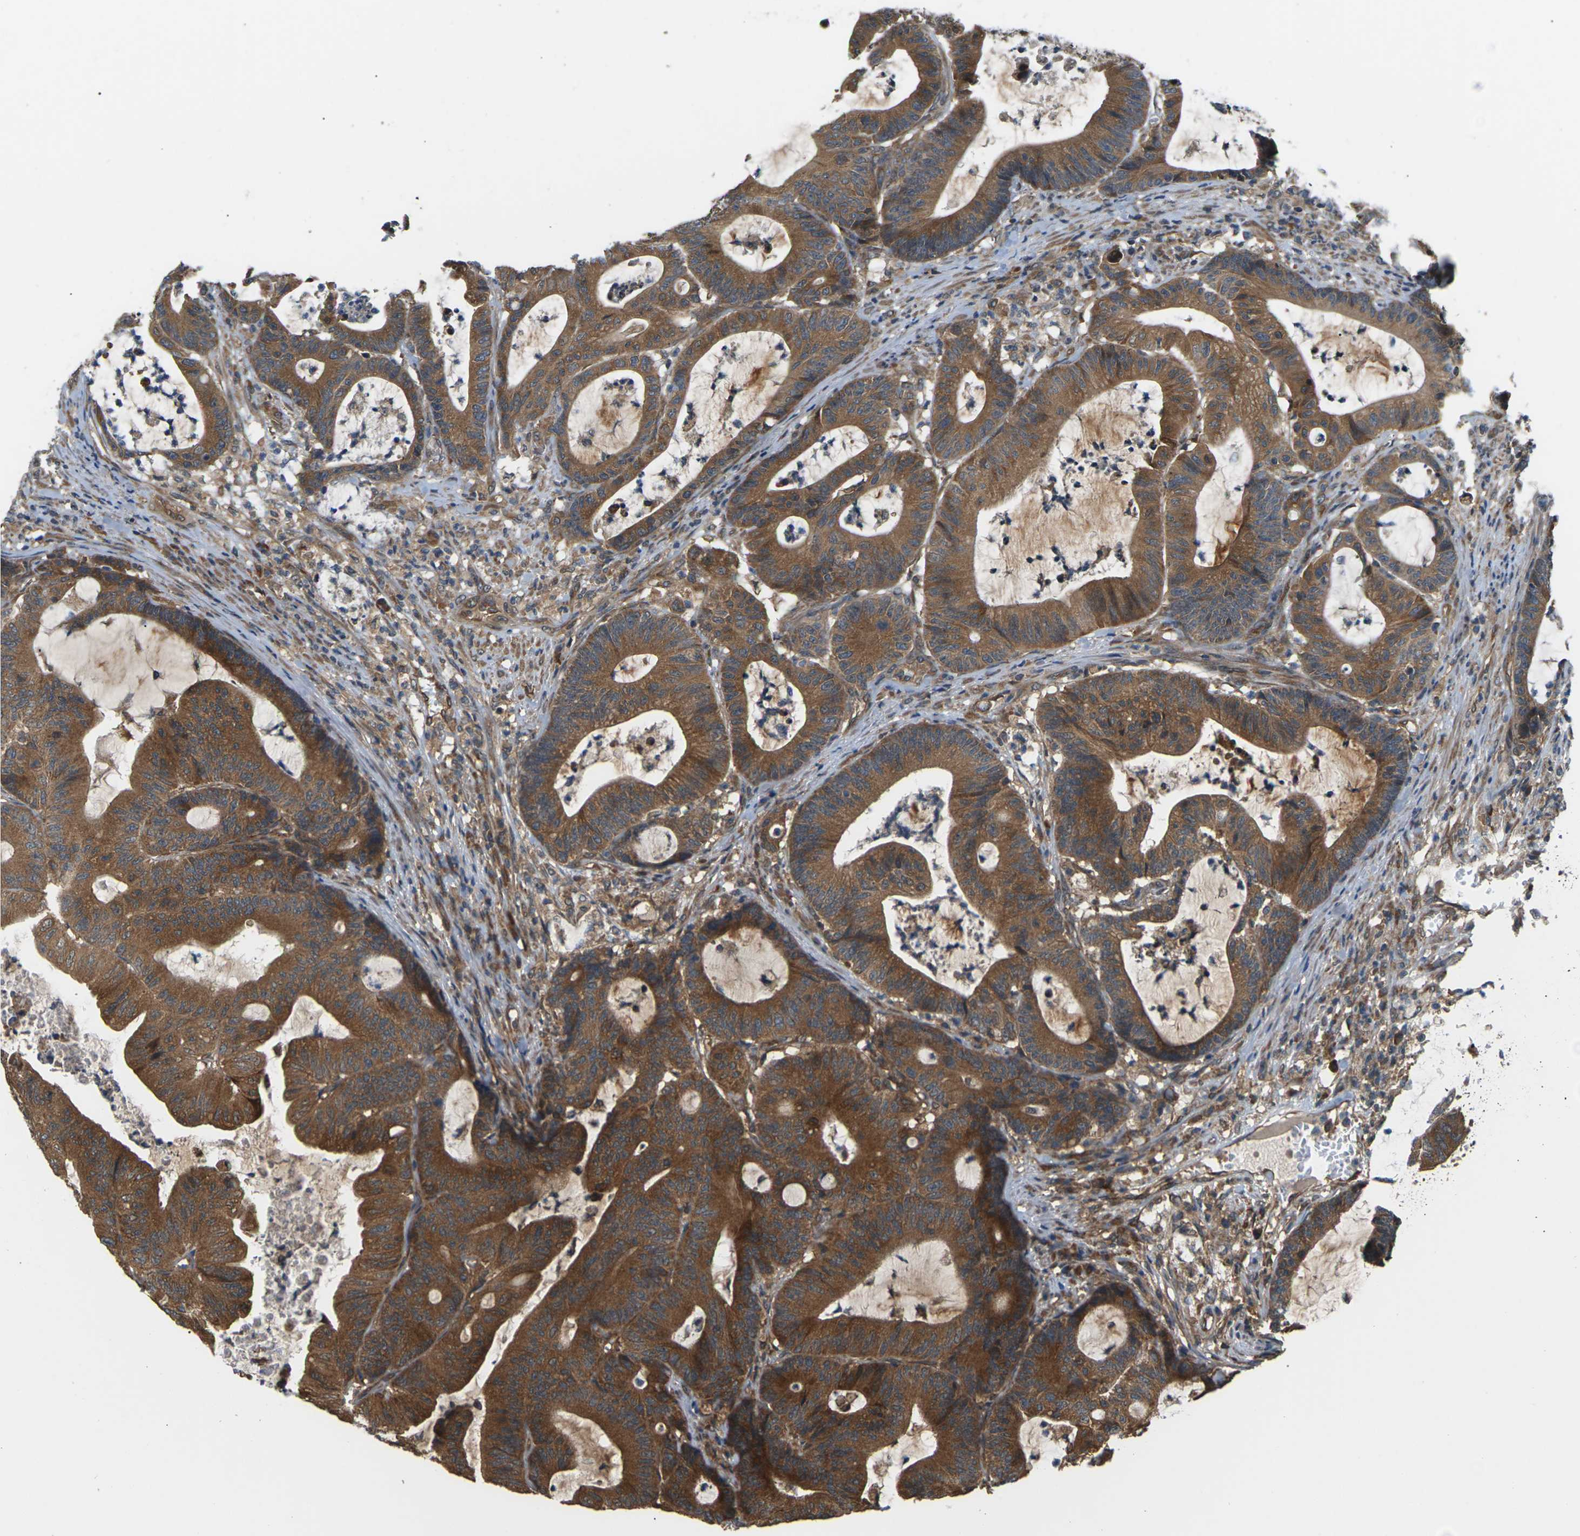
{"staining": {"intensity": "strong", "quantity": ">75%", "location": "cytoplasmic/membranous"}, "tissue": "colorectal cancer", "cell_type": "Tumor cells", "image_type": "cancer", "snomed": [{"axis": "morphology", "description": "Adenocarcinoma, NOS"}, {"axis": "topography", "description": "Colon"}], "caption": "Immunohistochemical staining of colorectal adenocarcinoma demonstrates strong cytoplasmic/membranous protein expression in approximately >75% of tumor cells.", "gene": "NRAS", "patient": {"sex": "female", "age": 84}}